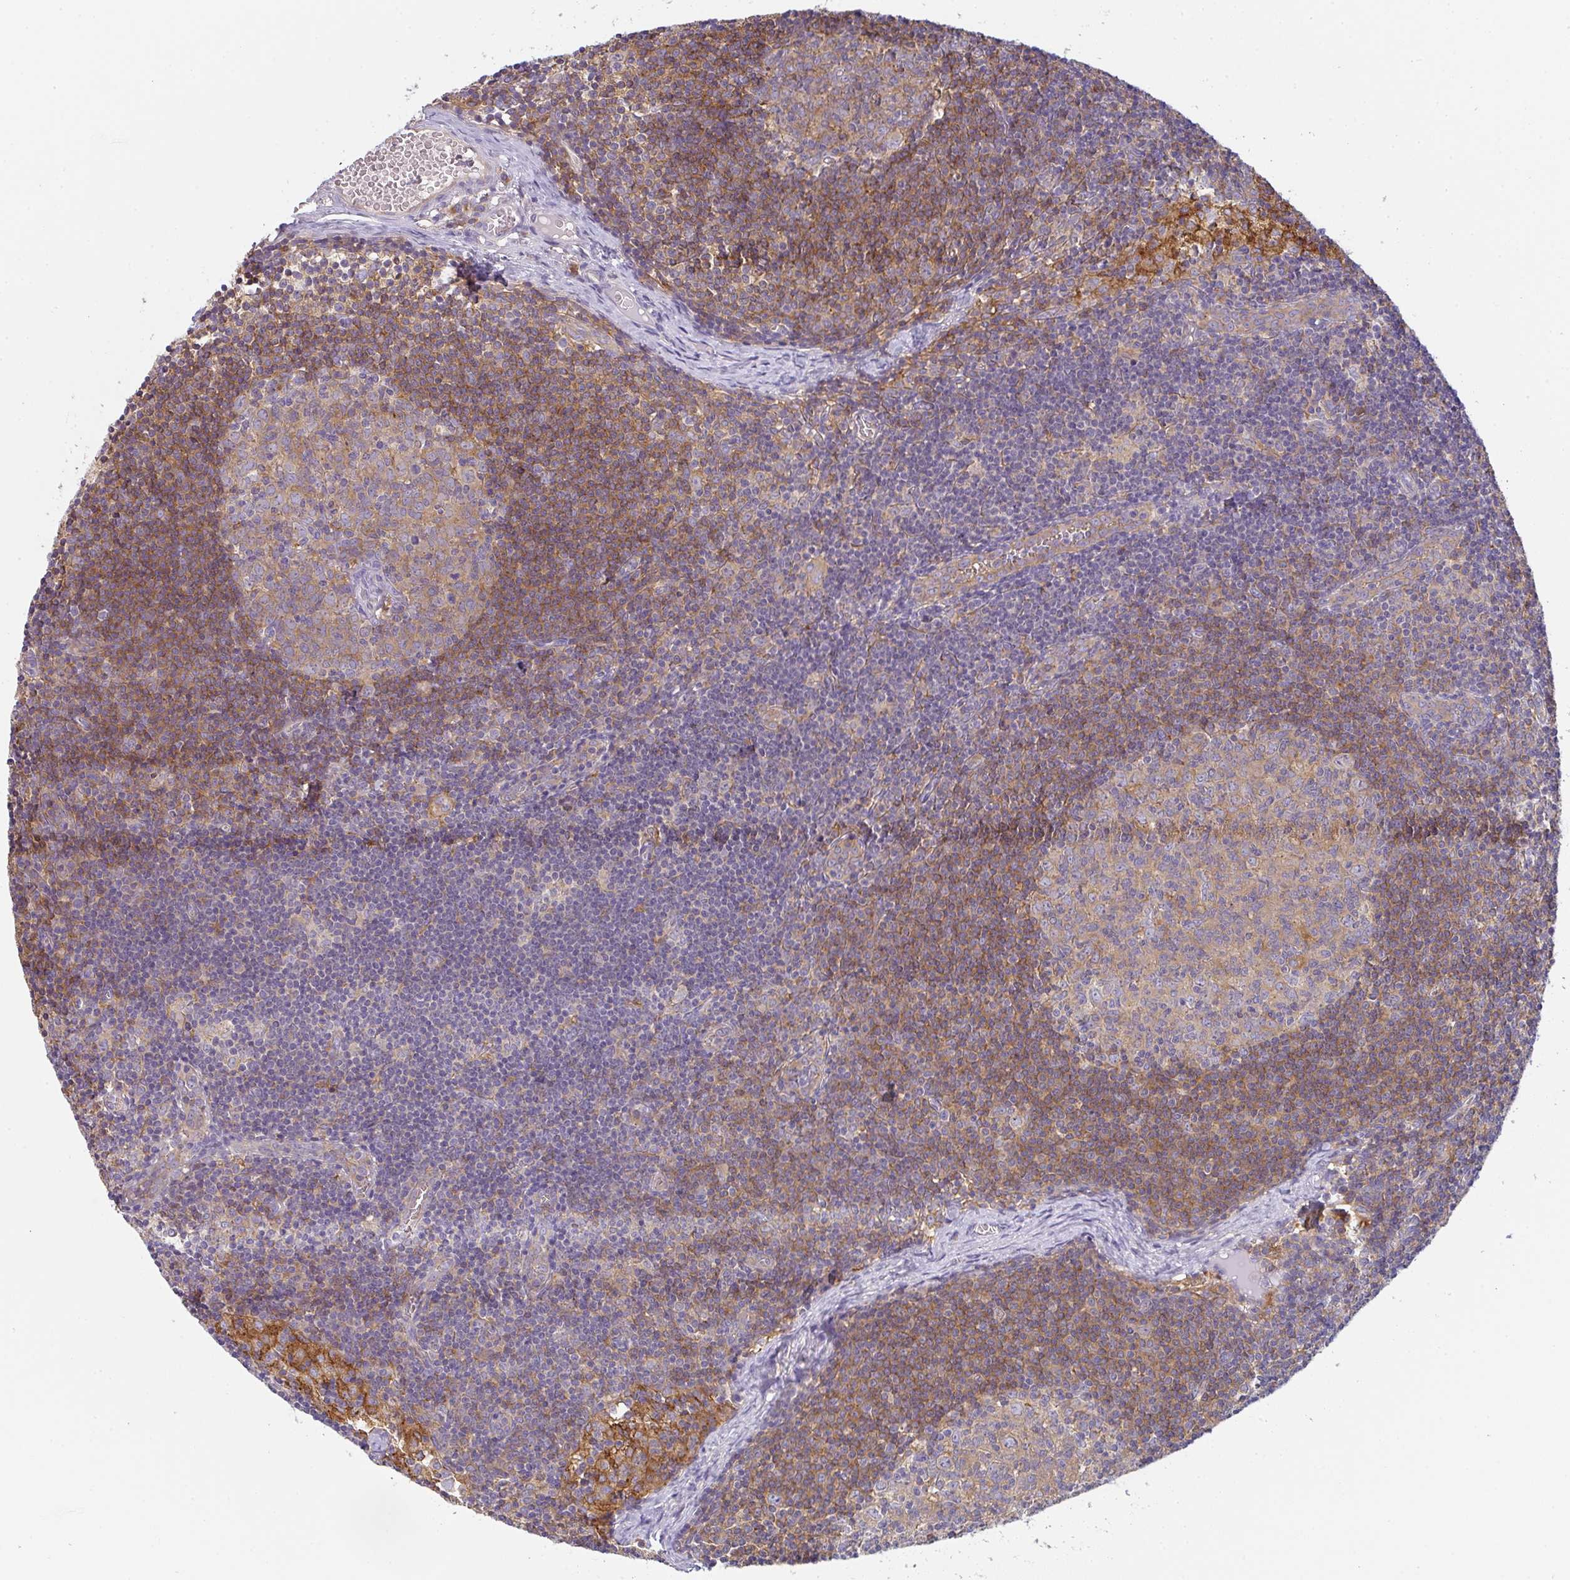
{"staining": {"intensity": "weak", "quantity": "25%-75%", "location": "cytoplasmic/membranous"}, "tissue": "lymph node", "cell_type": "Germinal center cells", "image_type": "normal", "snomed": [{"axis": "morphology", "description": "Normal tissue, NOS"}, {"axis": "topography", "description": "Lymph node"}], "caption": "Weak cytoplasmic/membranous protein expression is identified in approximately 25%-75% of germinal center cells in lymph node. The protein is shown in brown color, while the nuclei are stained blue.", "gene": "SNX5", "patient": {"sex": "female", "age": 31}}